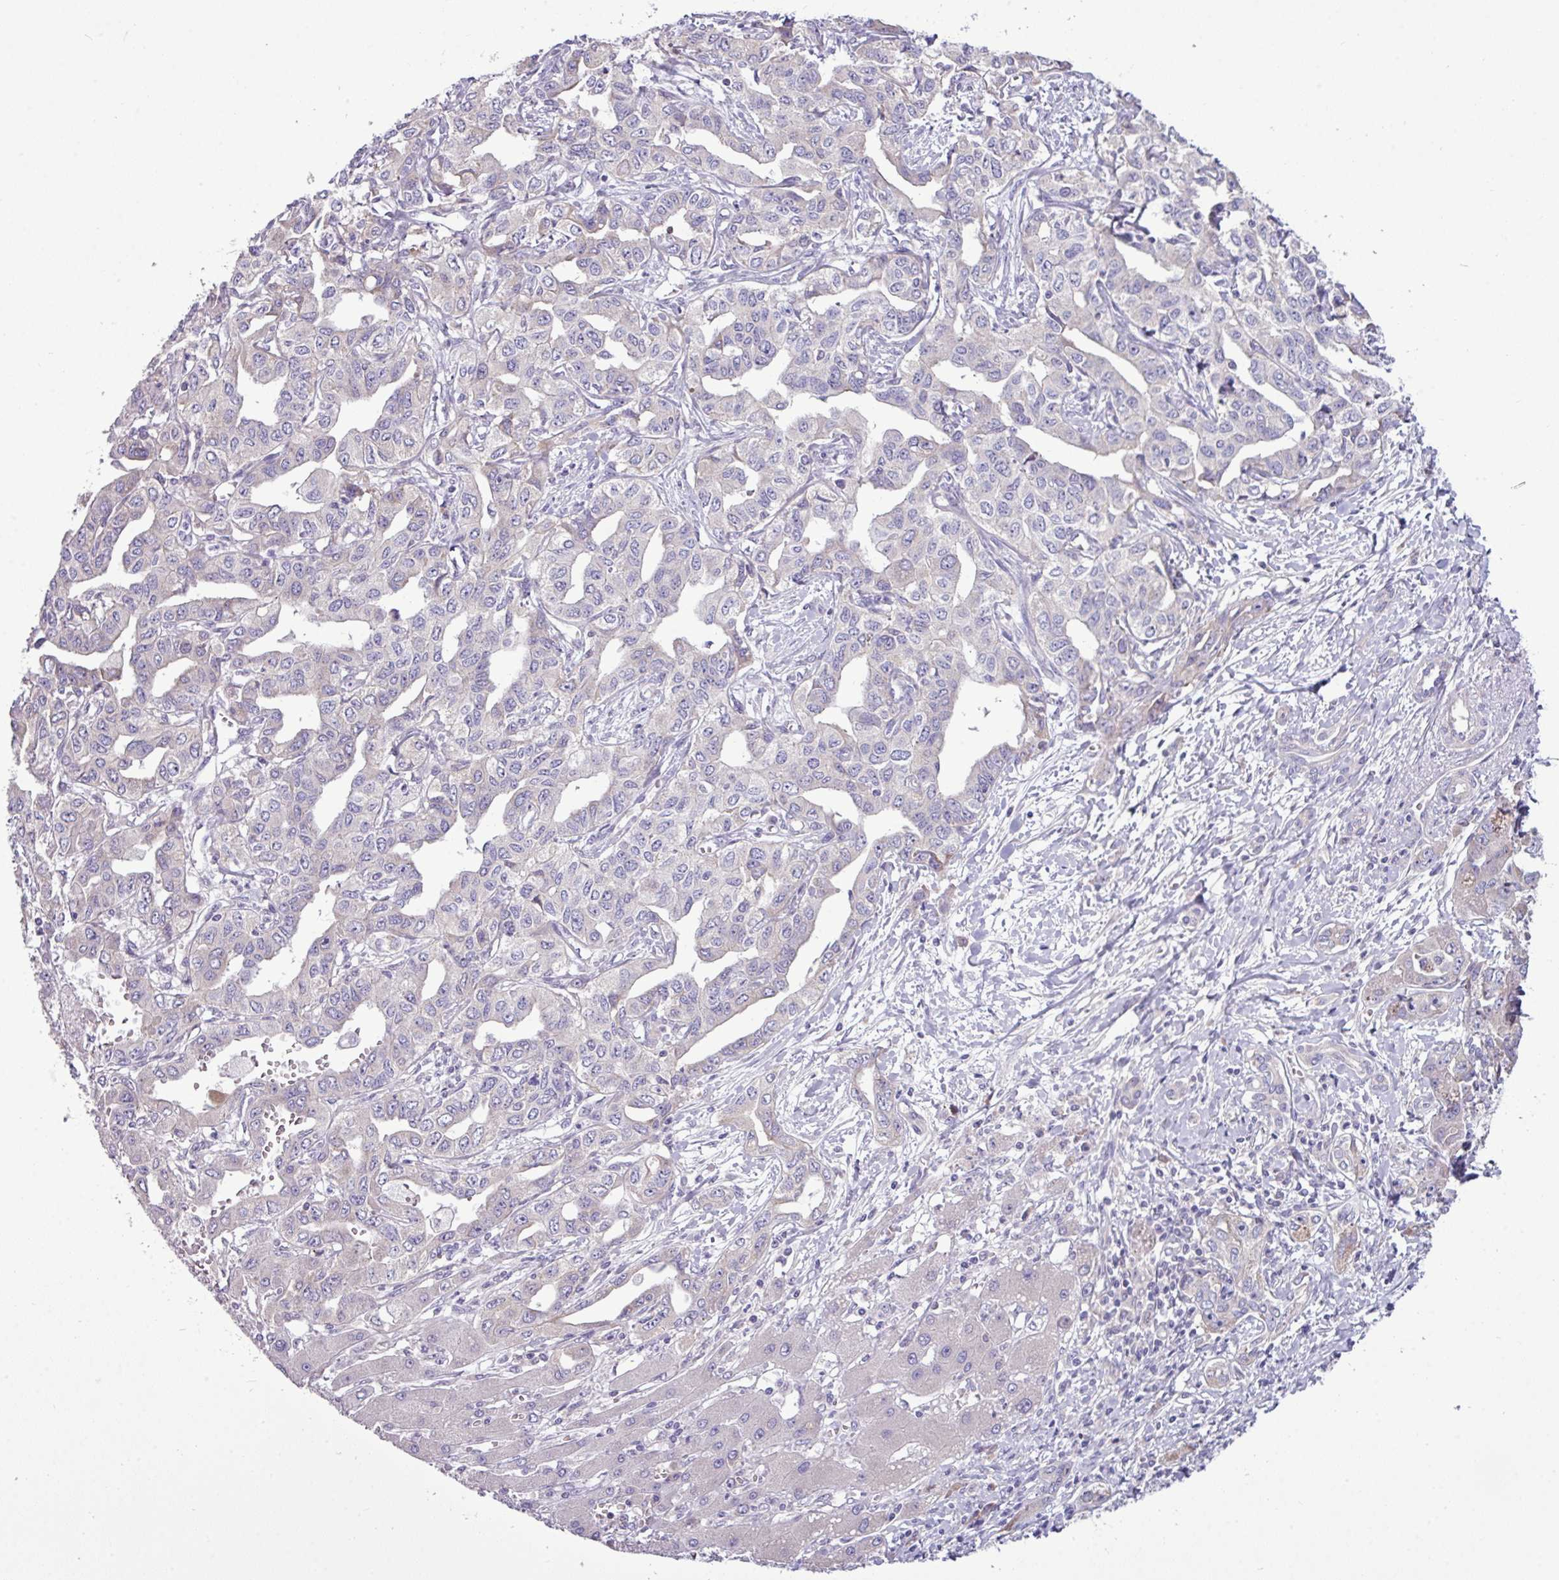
{"staining": {"intensity": "moderate", "quantity": "<25%", "location": "cytoplasmic/membranous"}, "tissue": "liver cancer", "cell_type": "Tumor cells", "image_type": "cancer", "snomed": [{"axis": "morphology", "description": "Cholangiocarcinoma"}, {"axis": "topography", "description": "Liver"}], "caption": "IHC of cholangiocarcinoma (liver) displays low levels of moderate cytoplasmic/membranous staining in approximately <25% of tumor cells. (brown staining indicates protein expression, while blue staining denotes nuclei).", "gene": "AGAP5", "patient": {"sex": "male", "age": 59}}